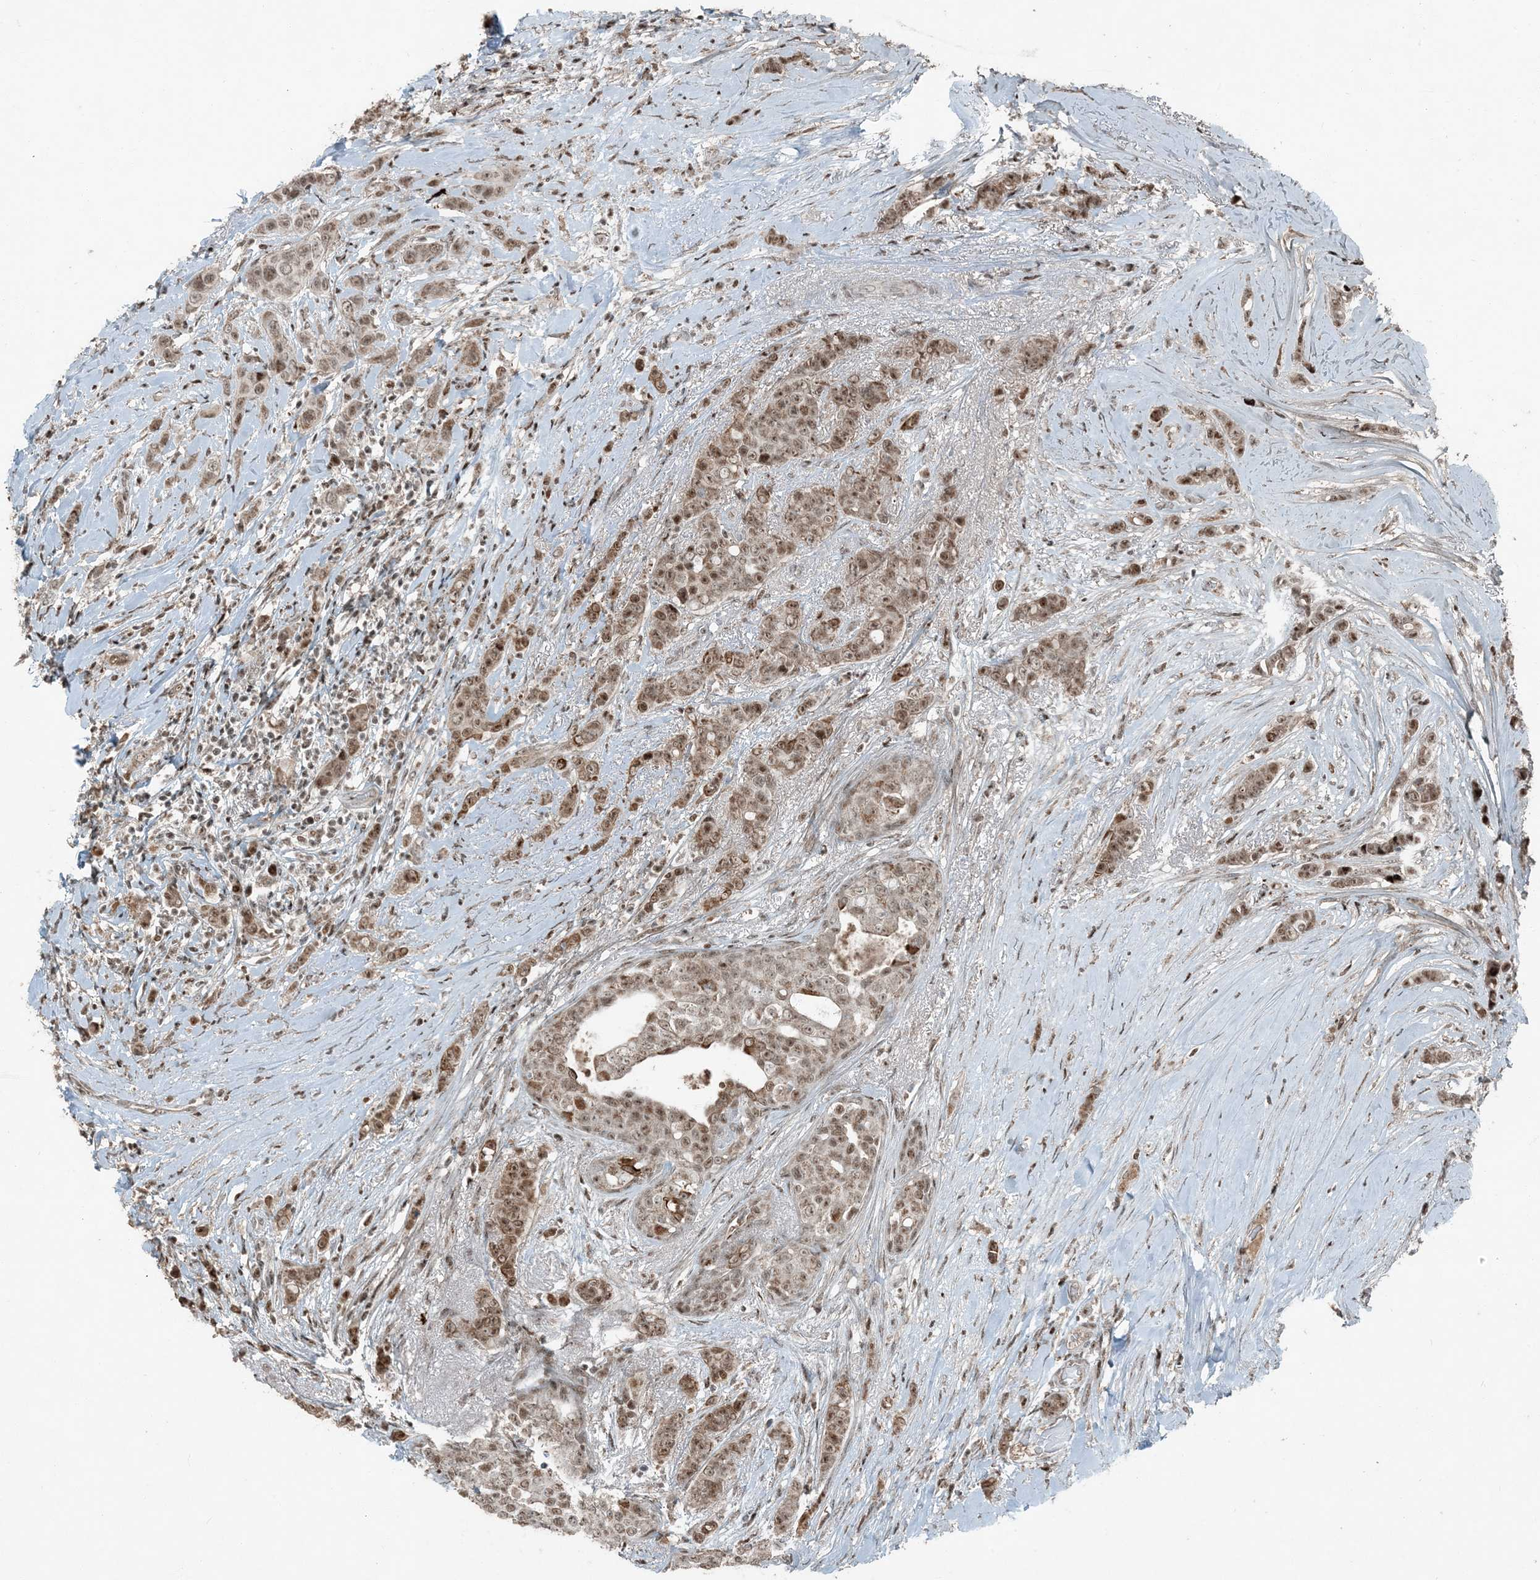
{"staining": {"intensity": "moderate", "quantity": ">75%", "location": "nuclear"}, "tissue": "breast cancer", "cell_type": "Tumor cells", "image_type": "cancer", "snomed": [{"axis": "morphology", "description": "Lobular carcinoma"}, {"axis": "topography", "description": "Breast"}], "caption": "Protein positivity by IHC reveals moderate nuclear positivity in approximately >75% of tumor cells in breast cancer (lobular carcinoma).", "gene": "TADA2B", "patient": {"sex": "female", "age": 51}}